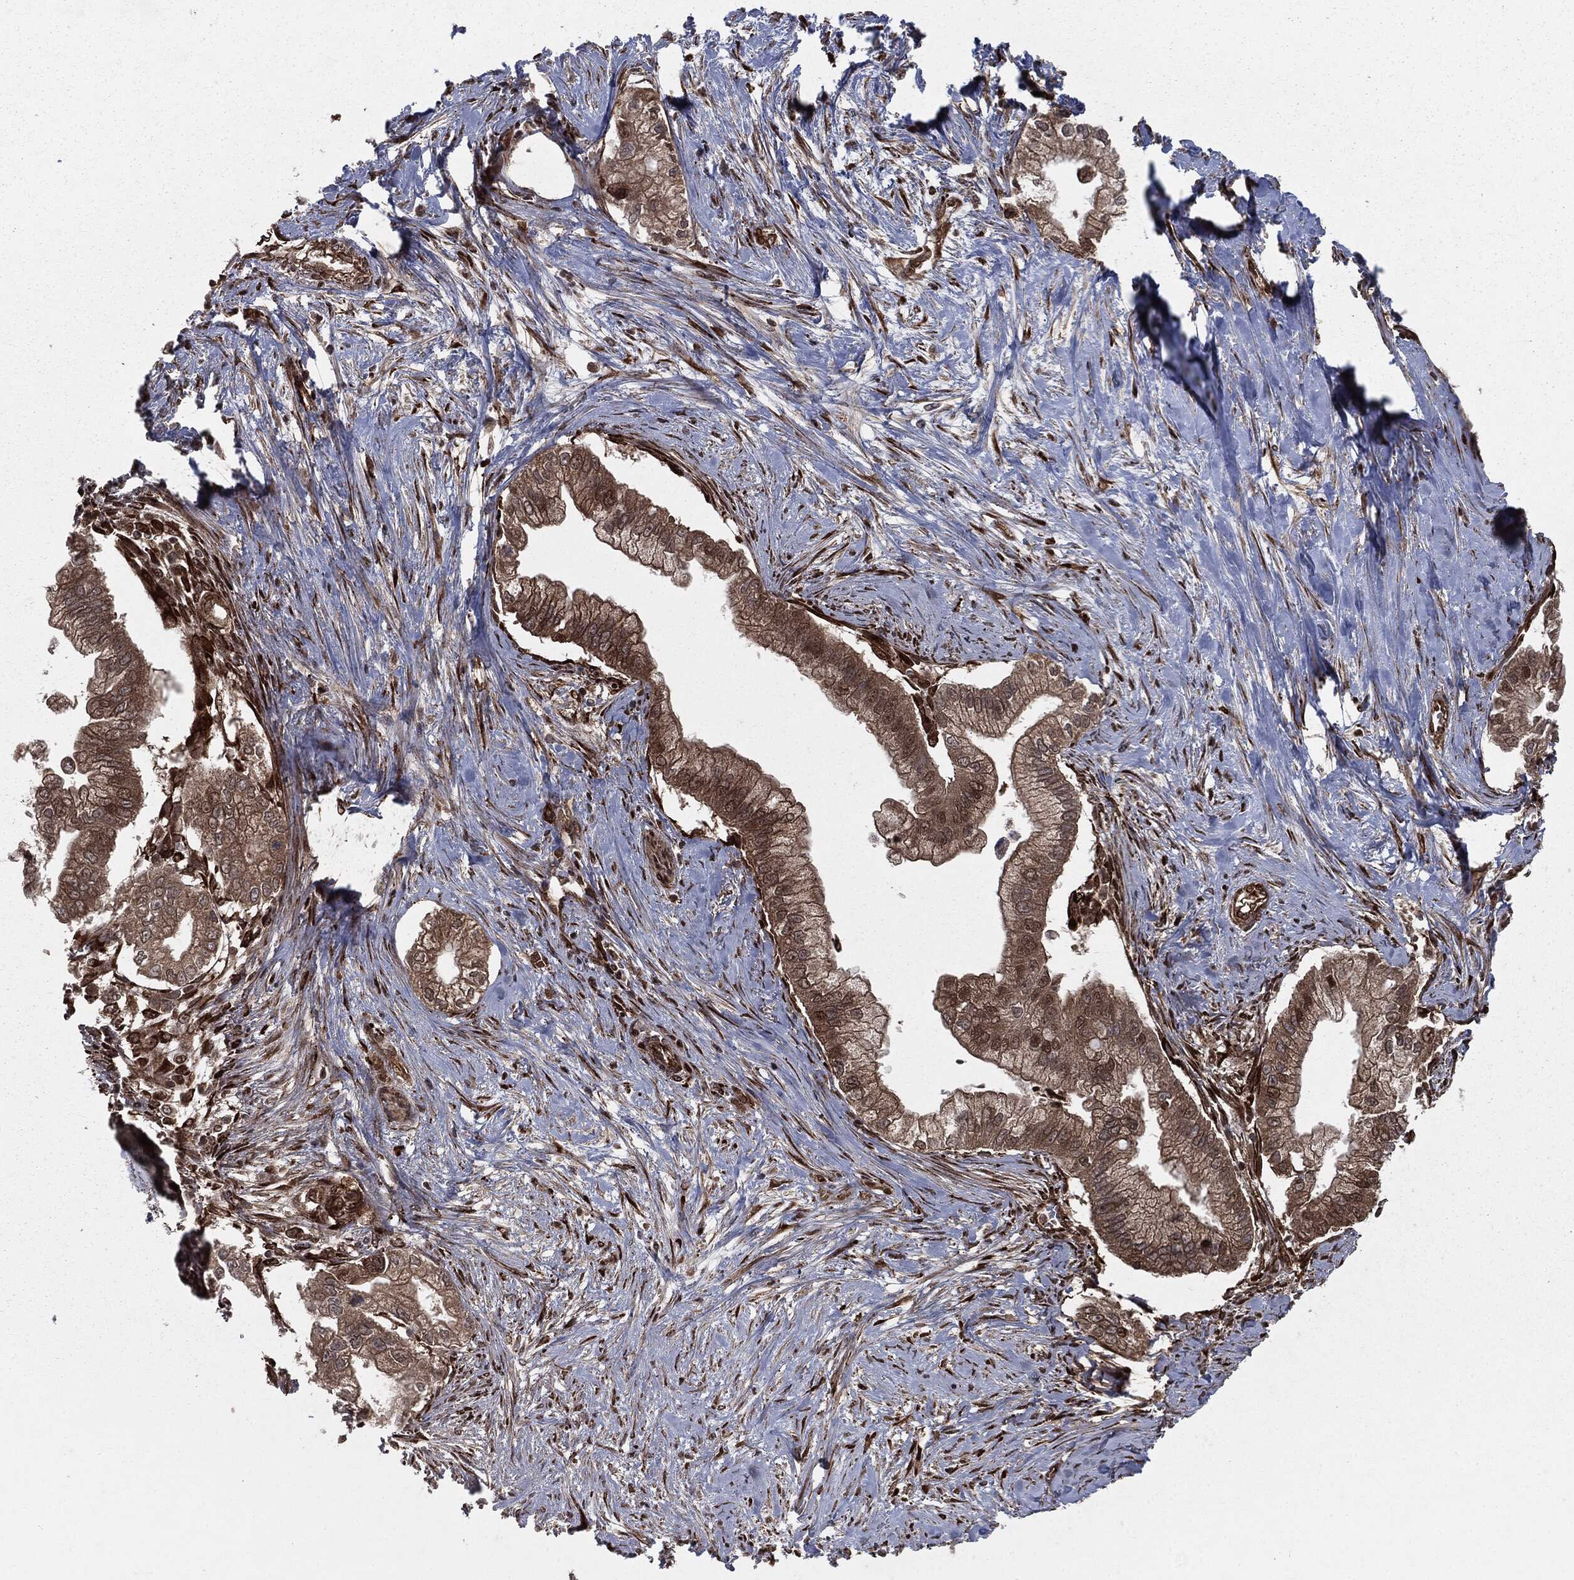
{"staining": {"intensity": "moderate", "quantity": "<25%", "location": "nuclear"}, "tissue": "pancreatic cancer", "cell_type": "Tumor cells", "image_type": "cancer", "snomed": [{"axis": "morphology", "description": "Adenocarcinoma, NOS"}, {"axis": "topography", "description": "Pancreas"}], "caption": "Pancreatic cancer (adenocarcinoma) stained with a protein marker exhibits moderate staining in tumor cells.", "gene": "RANBP9", "patient": {"sex": "male", "age": 70}}